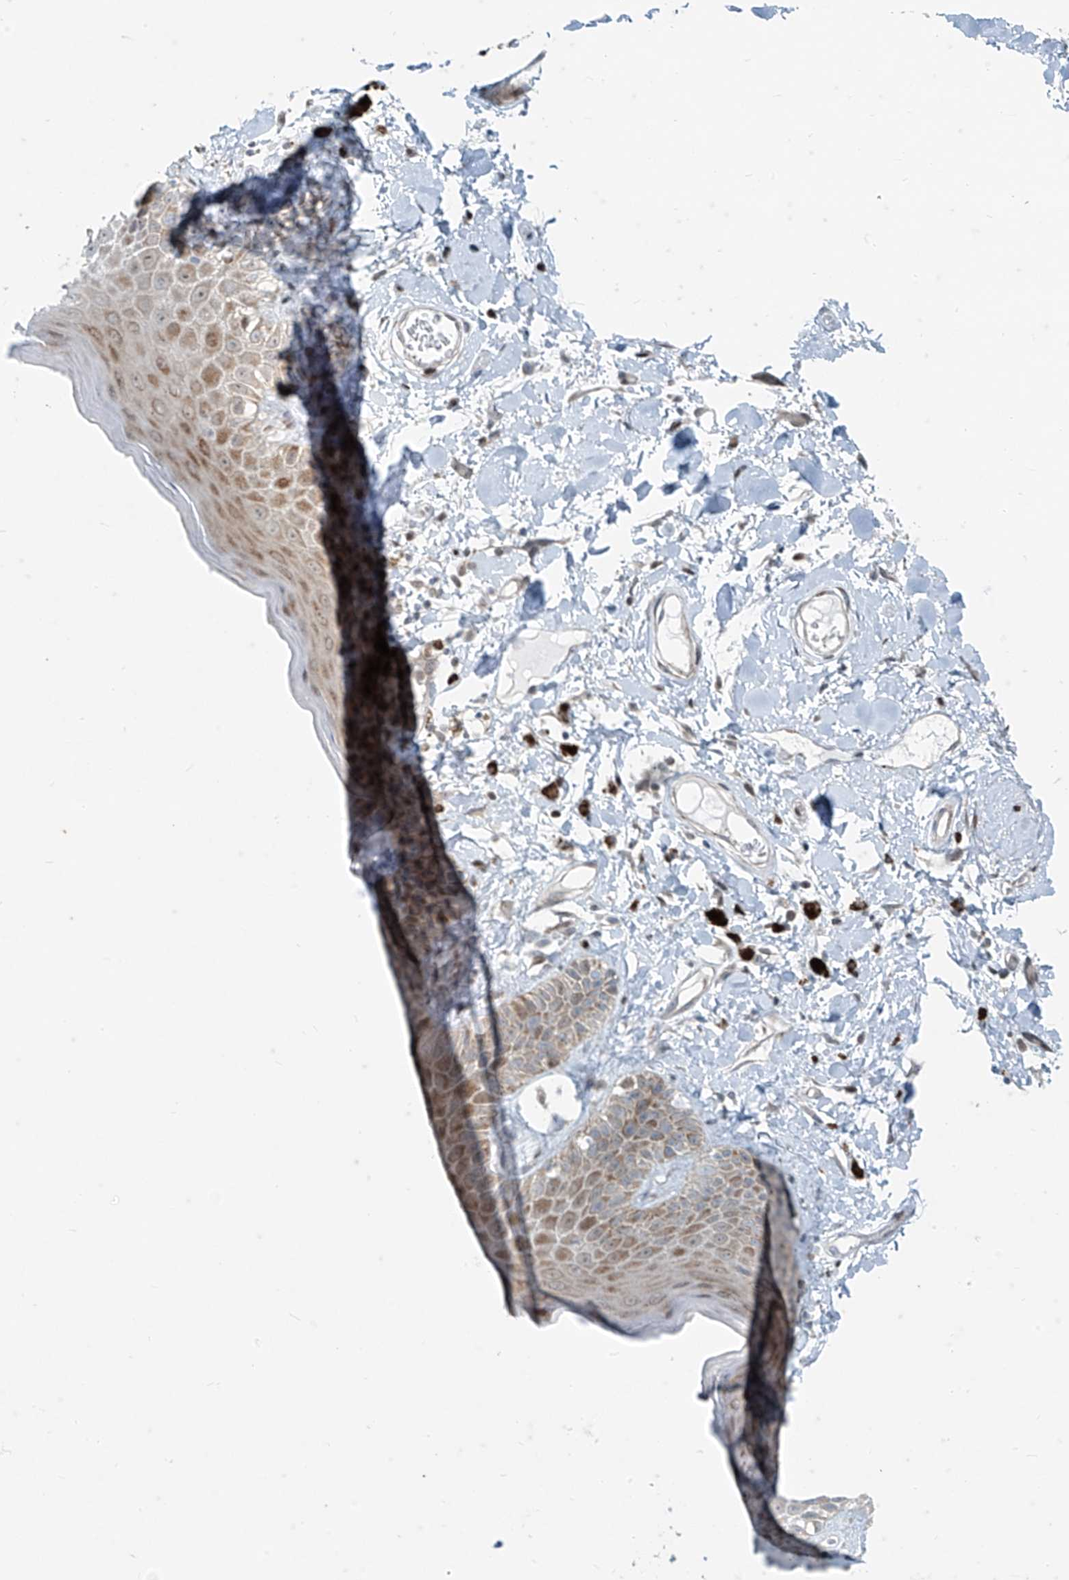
{"staining": {"intensity": "moderate", "quantity": "<25%", "location": "cytoplasmic/membranous"}, "tissue": "skin", "cell_type": "Epidermal cells", "image_type": "normal", "snomed": [{"axis": "morphology", "description": "Normal tissue, NOS"}, {"axis": "topography", "description": "Anal"}], "caption": "There is low levels of moderate cytoplasmic/membranous staining in epidermal cells of unremarkable skin, as demonstrated by immunohistochemical staining (brown color).", "gene": "PPCS", "patient": {"sex": "female", "age": 78}}